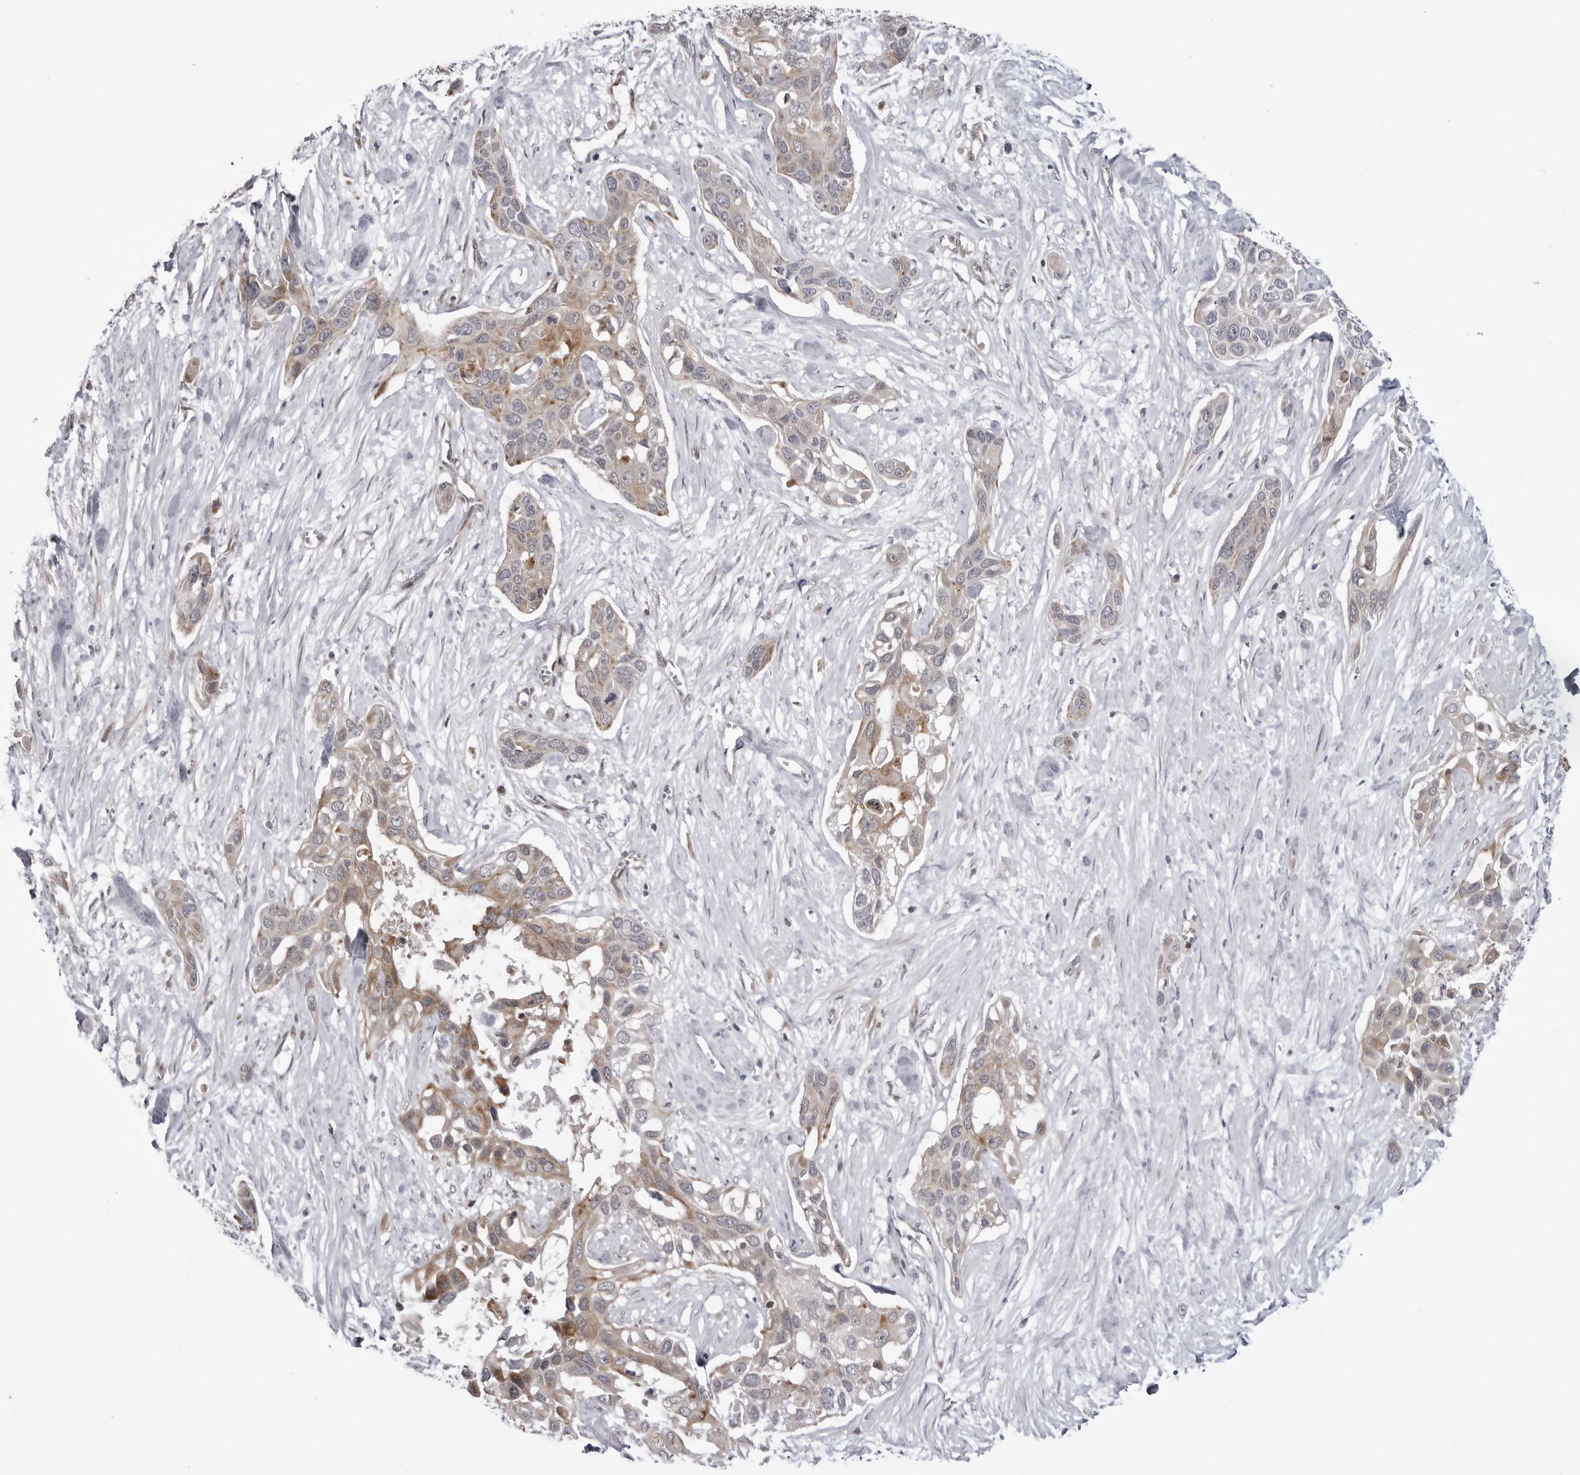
{"staining": {"intensity": "weak", "quantity": "25%-75%", "location": "cytoplasmic/membranous"}, "tissue": "pancreatic cancer", "cell_type": "Tumor cells", "image_type": "cancer", "snomed": [{"axis": "morphology", "description": "Adenocarcinoma, NOS"}, {"axis": "topography", "description": "Pancreas"}], "caption": "Weak cytoplasmic/membranous expression is seen in approximately 25%-75% of tumor cells in pancreatic cancer.", "gene": "CCDC18", "patient": {"sex": "female", "age": 60}}